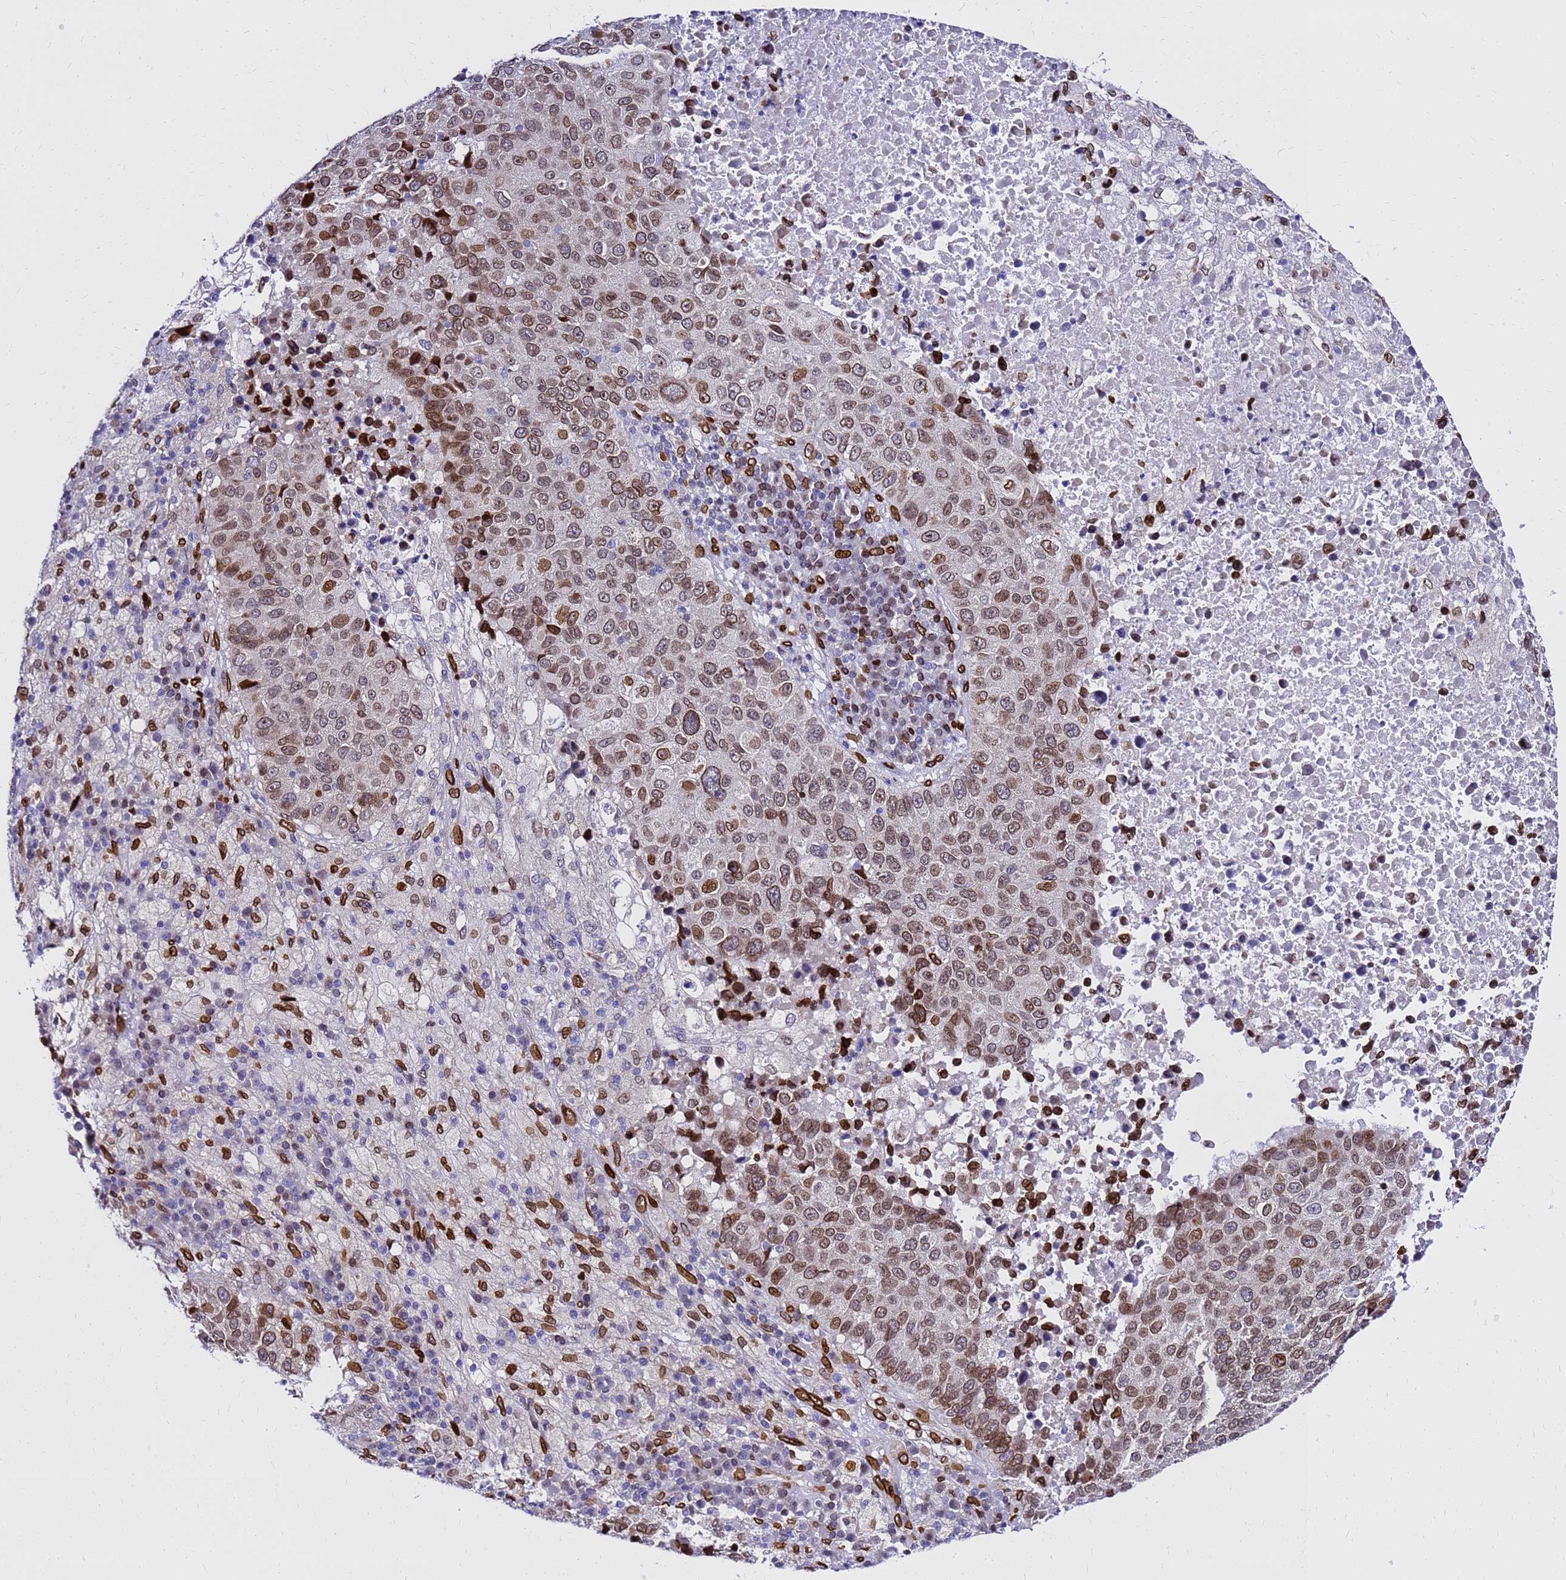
{"staining": {"intensity": "moderate", "quantity": ">75%", "location": "cytoplasmic/membranous,nuclear"}, "tissue": "lung cancer", "cell_type": "Tumor cells", "image_type": "cancer", "snomed": [{"axis": "morphology", "description": "Squamous cell carcinoma, NOS"}, {"axis": "topography", "description": "Lung"}], "caption": "Moderate cytoplasmic/membranous and nuclear staining is present in approximately >75% of tumor cells in squamous cell carcinoma (lung).", "gene": "C6orf141", "patient": {"sex": "male", "age": 73}}